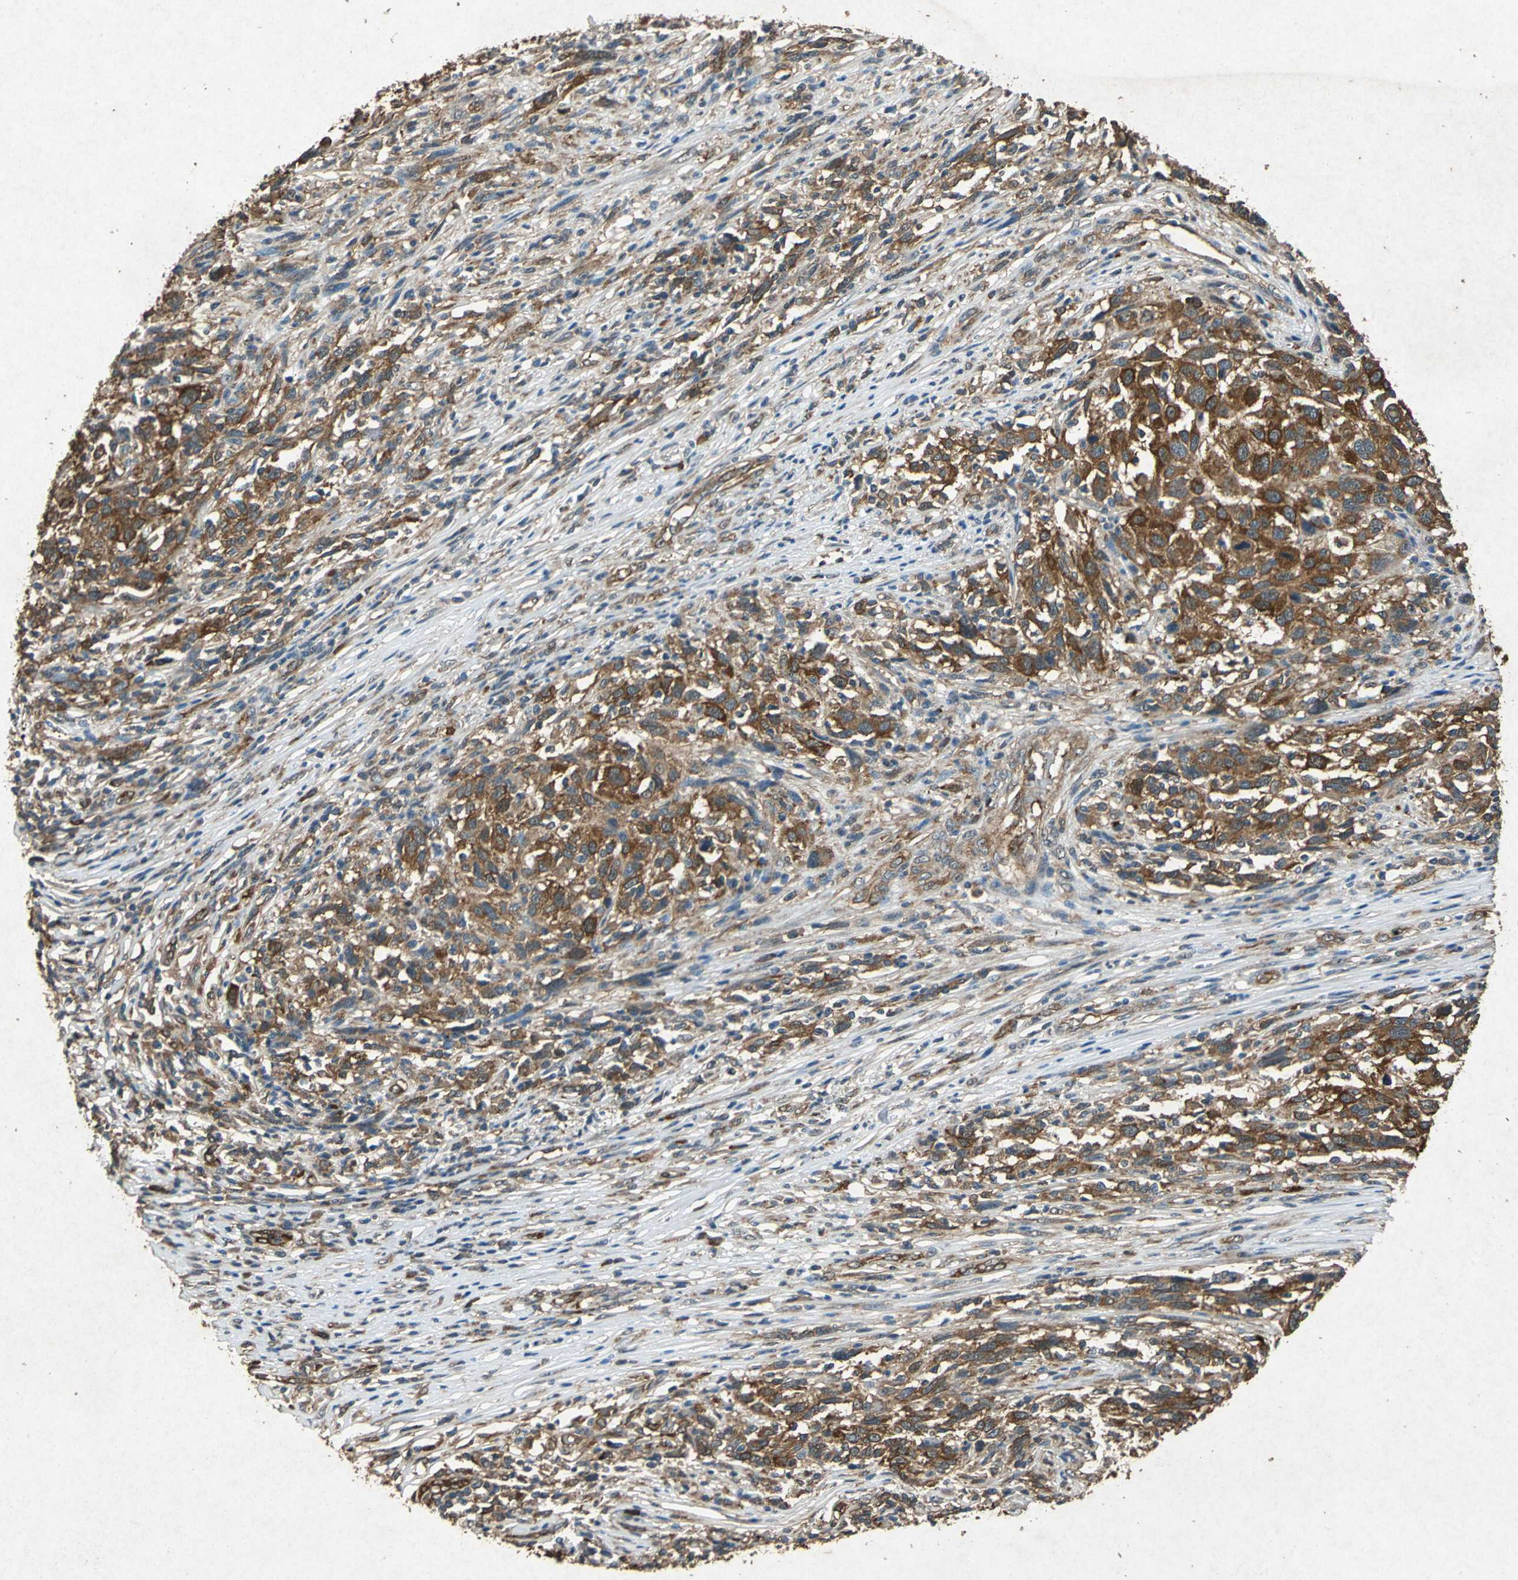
{"staining": {"intensity": "strong", "quantity": ">75%", "location": "cytoplasmic/membranous"}, "tissue": "melanoma", "cell_type": "Tumor cells", "image_type": "cancer", "snomed": [{"axis": "morphology", "description": "Malignant melanoma, Metastatic site"}, {"axis": "topography", "description": "Lymph node"}], "caption": "Tumor cells reveal high levels of strong cytoplasmic/membranous expression in approximately >75% of cells in melanoma. The protein of interest is shown in brown color, while the nuclei are stained blue.", "gene": "HSP90AB1", "patient": {"sex": "male", "age": 61}}